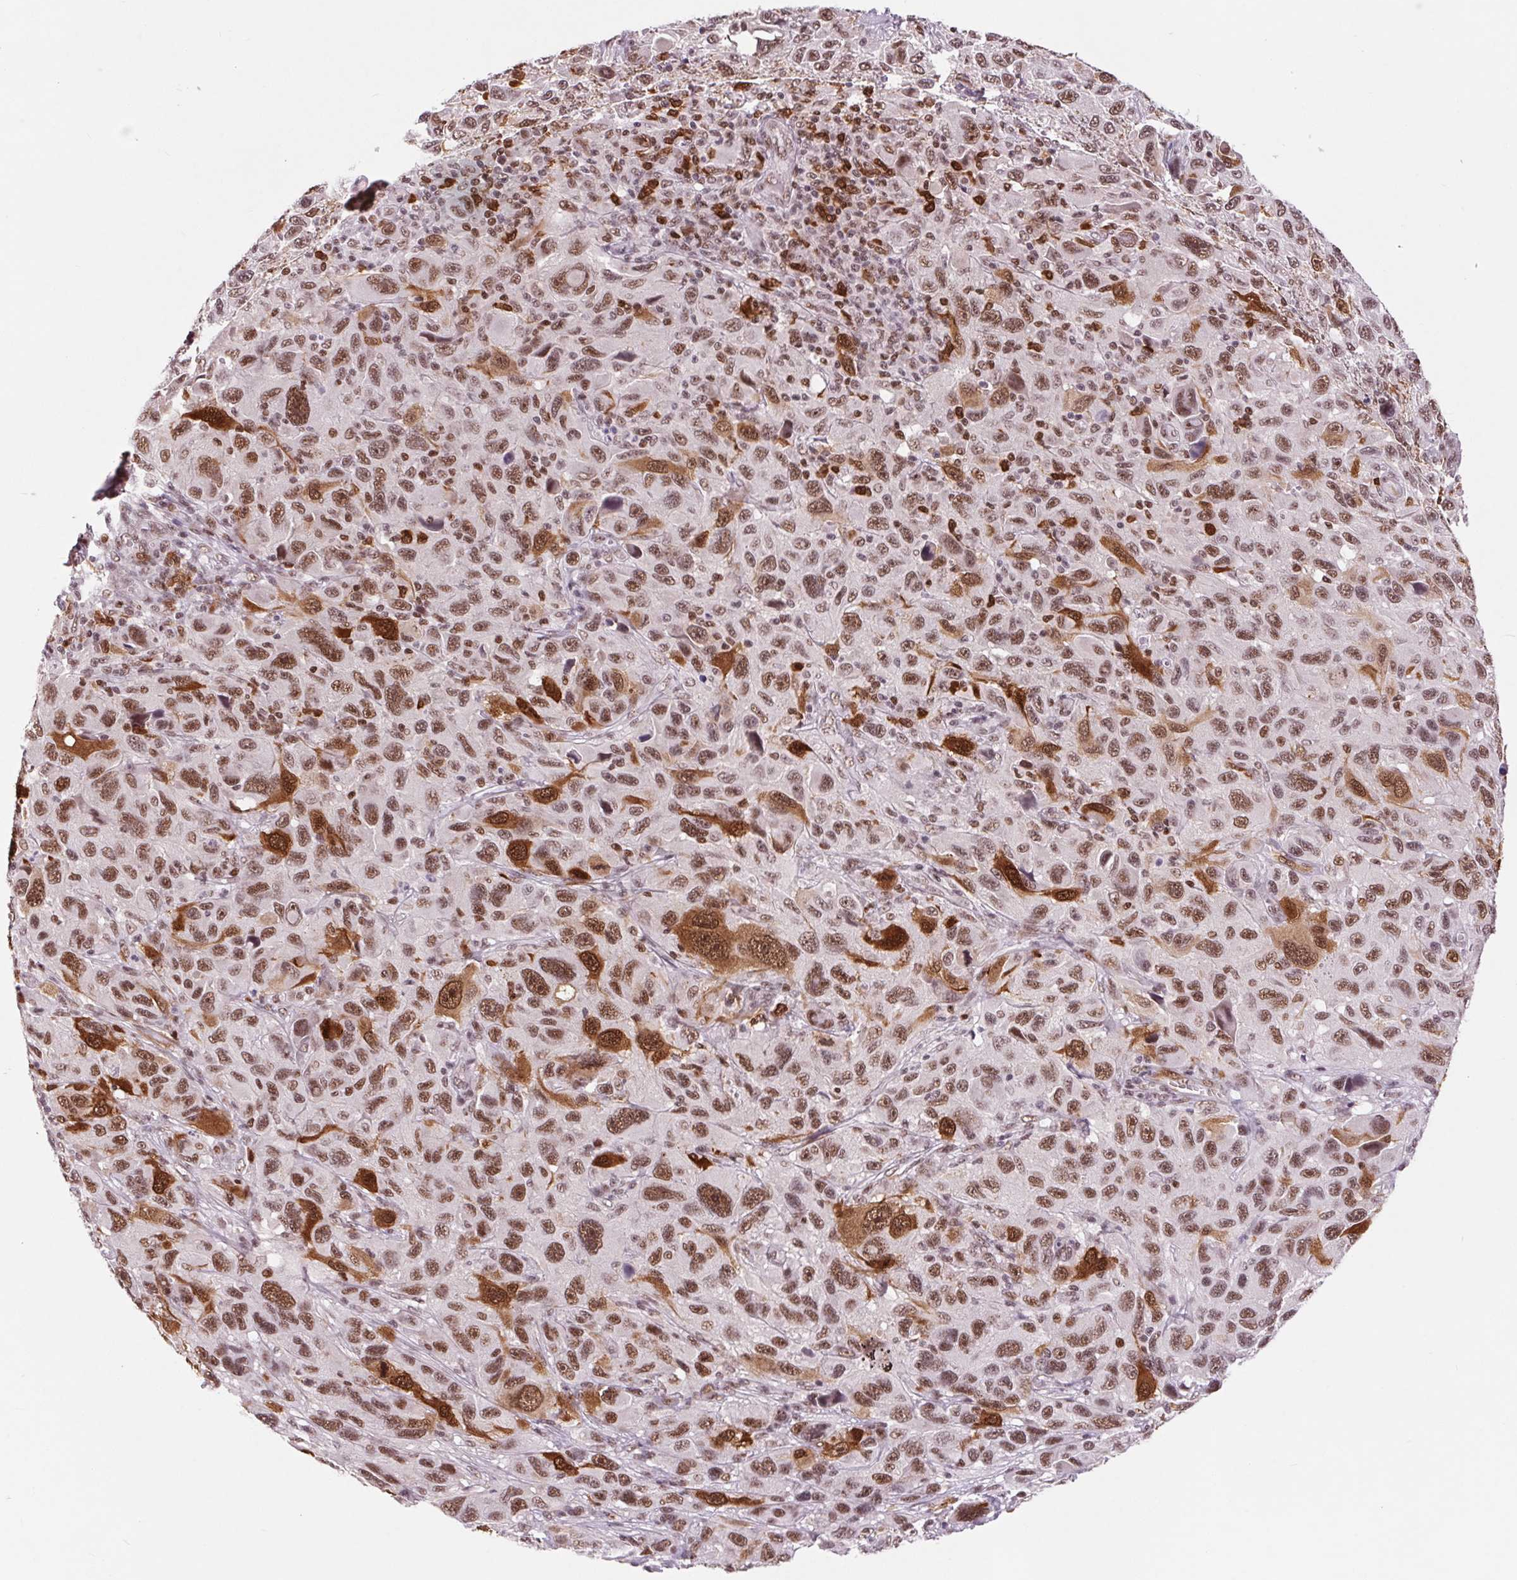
{"staining": {"intensity": "strong", "quantity": "25%-75%", "location": "cytoplasmic/membranous,nuclear"}, "tissue": "melanoma", "cell_type": "Tumor cells", "image_type": "cancer", "snomed": [{"axis": "morphology", "description": "Malignant melanoma, NOS"}, {"axis": "topography", "description": "Skin"}], "caption": "Malignant melanoma stained with a protein marker exhibits strong staining in tumor cells.", "gene": "CD2BP2", "patient": {"sex": "male", "age": 53}}